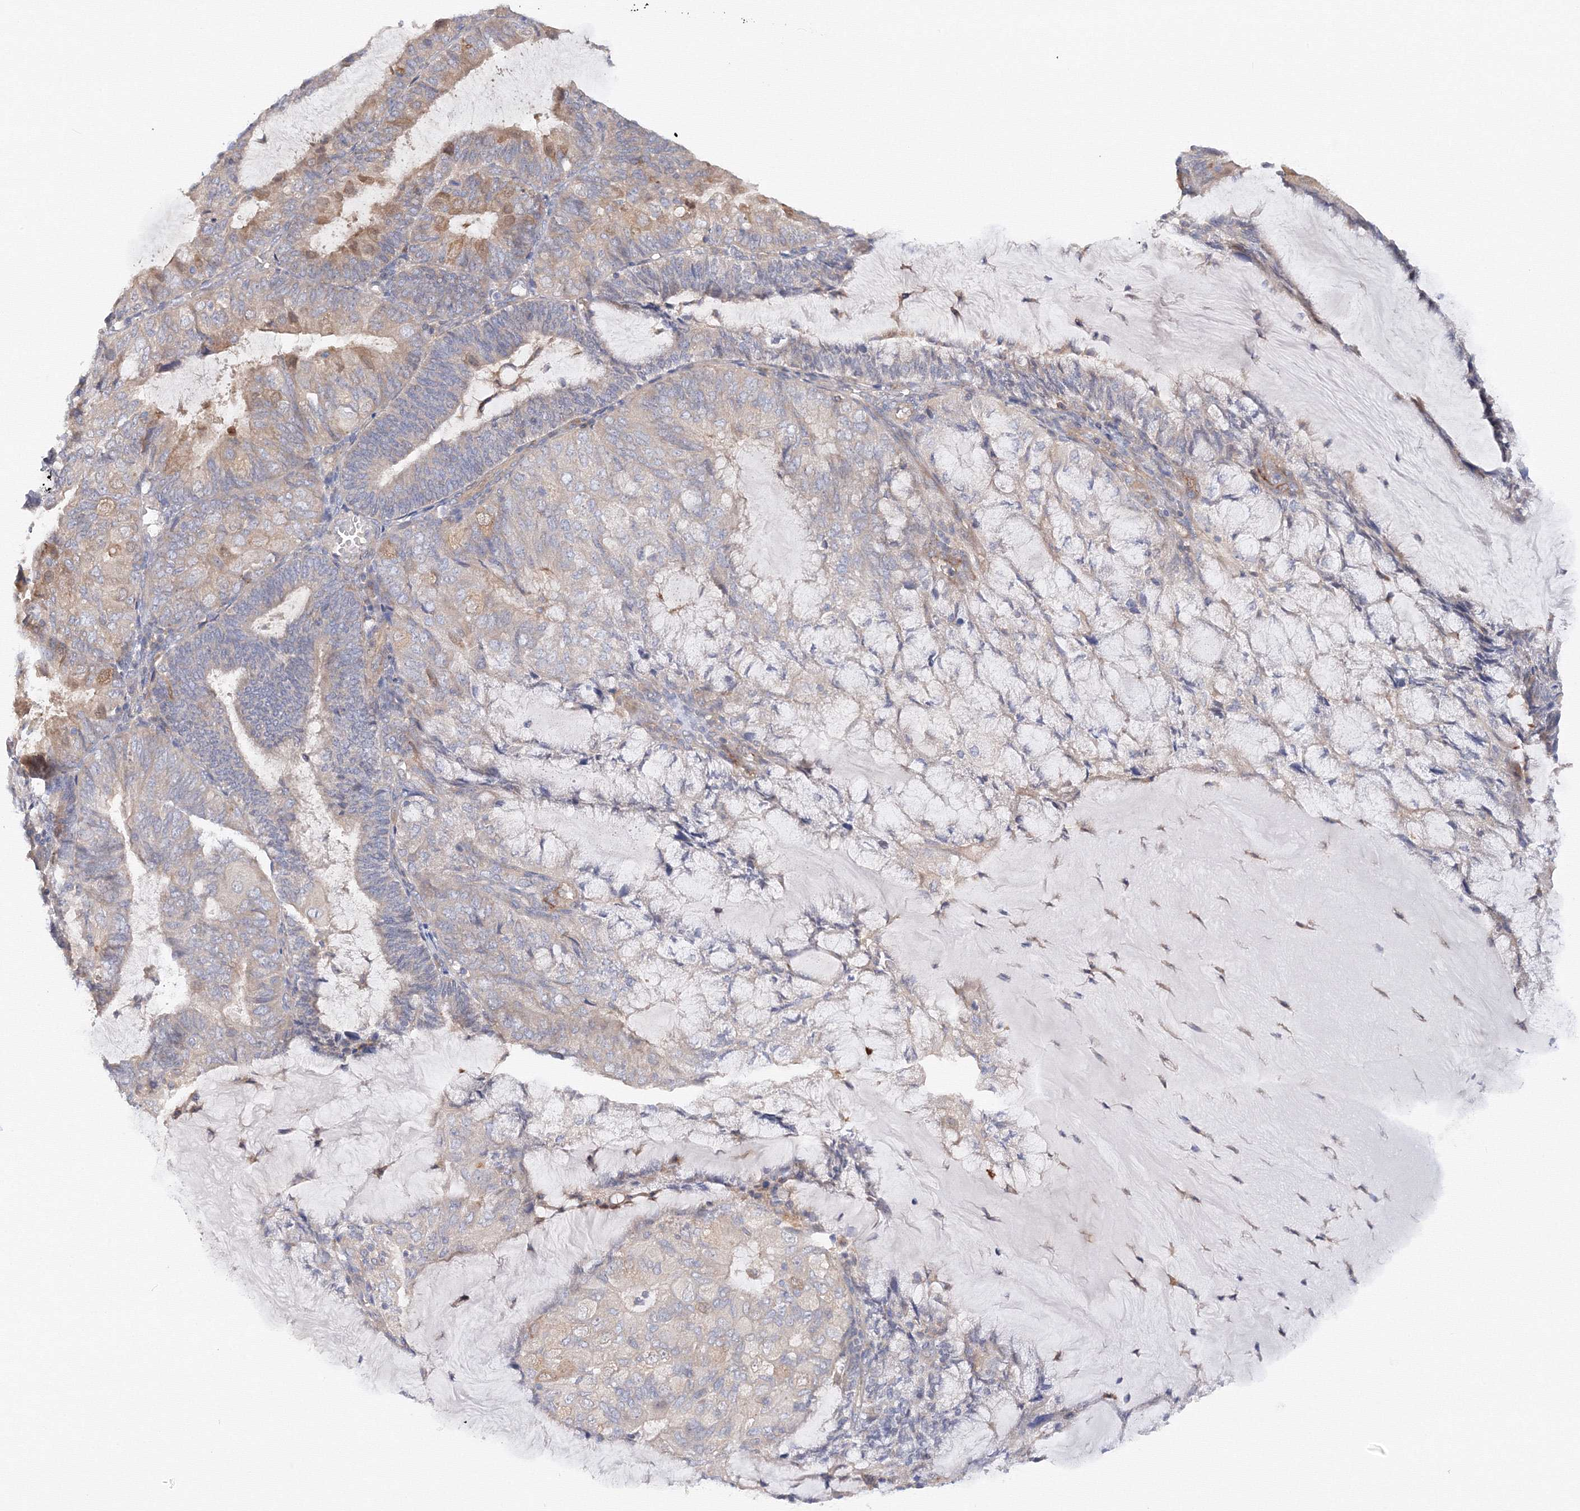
{"staining": {"intensity": "weak", "quantity": "25%-75%", "location": "cytoplasmic/membranous"}, "tissue": "endometrial cancer", "cell_type": "Tumor cells", "image_type": "cancer", "snomed": [{"axis": "morphology", "description": "Adenocarcinoma, NOS"}, {"axis": "topography", "description": "Endometrium"}], "caption": "A low amount of weak cytoplasmic/membranous staining is appreciated in approximately 25%-75% of tumor cells in adenocarcinoma (endometrial) tissue.", "gene": "DIS3L2", "patient": {"sex": "female", "age": 81}}